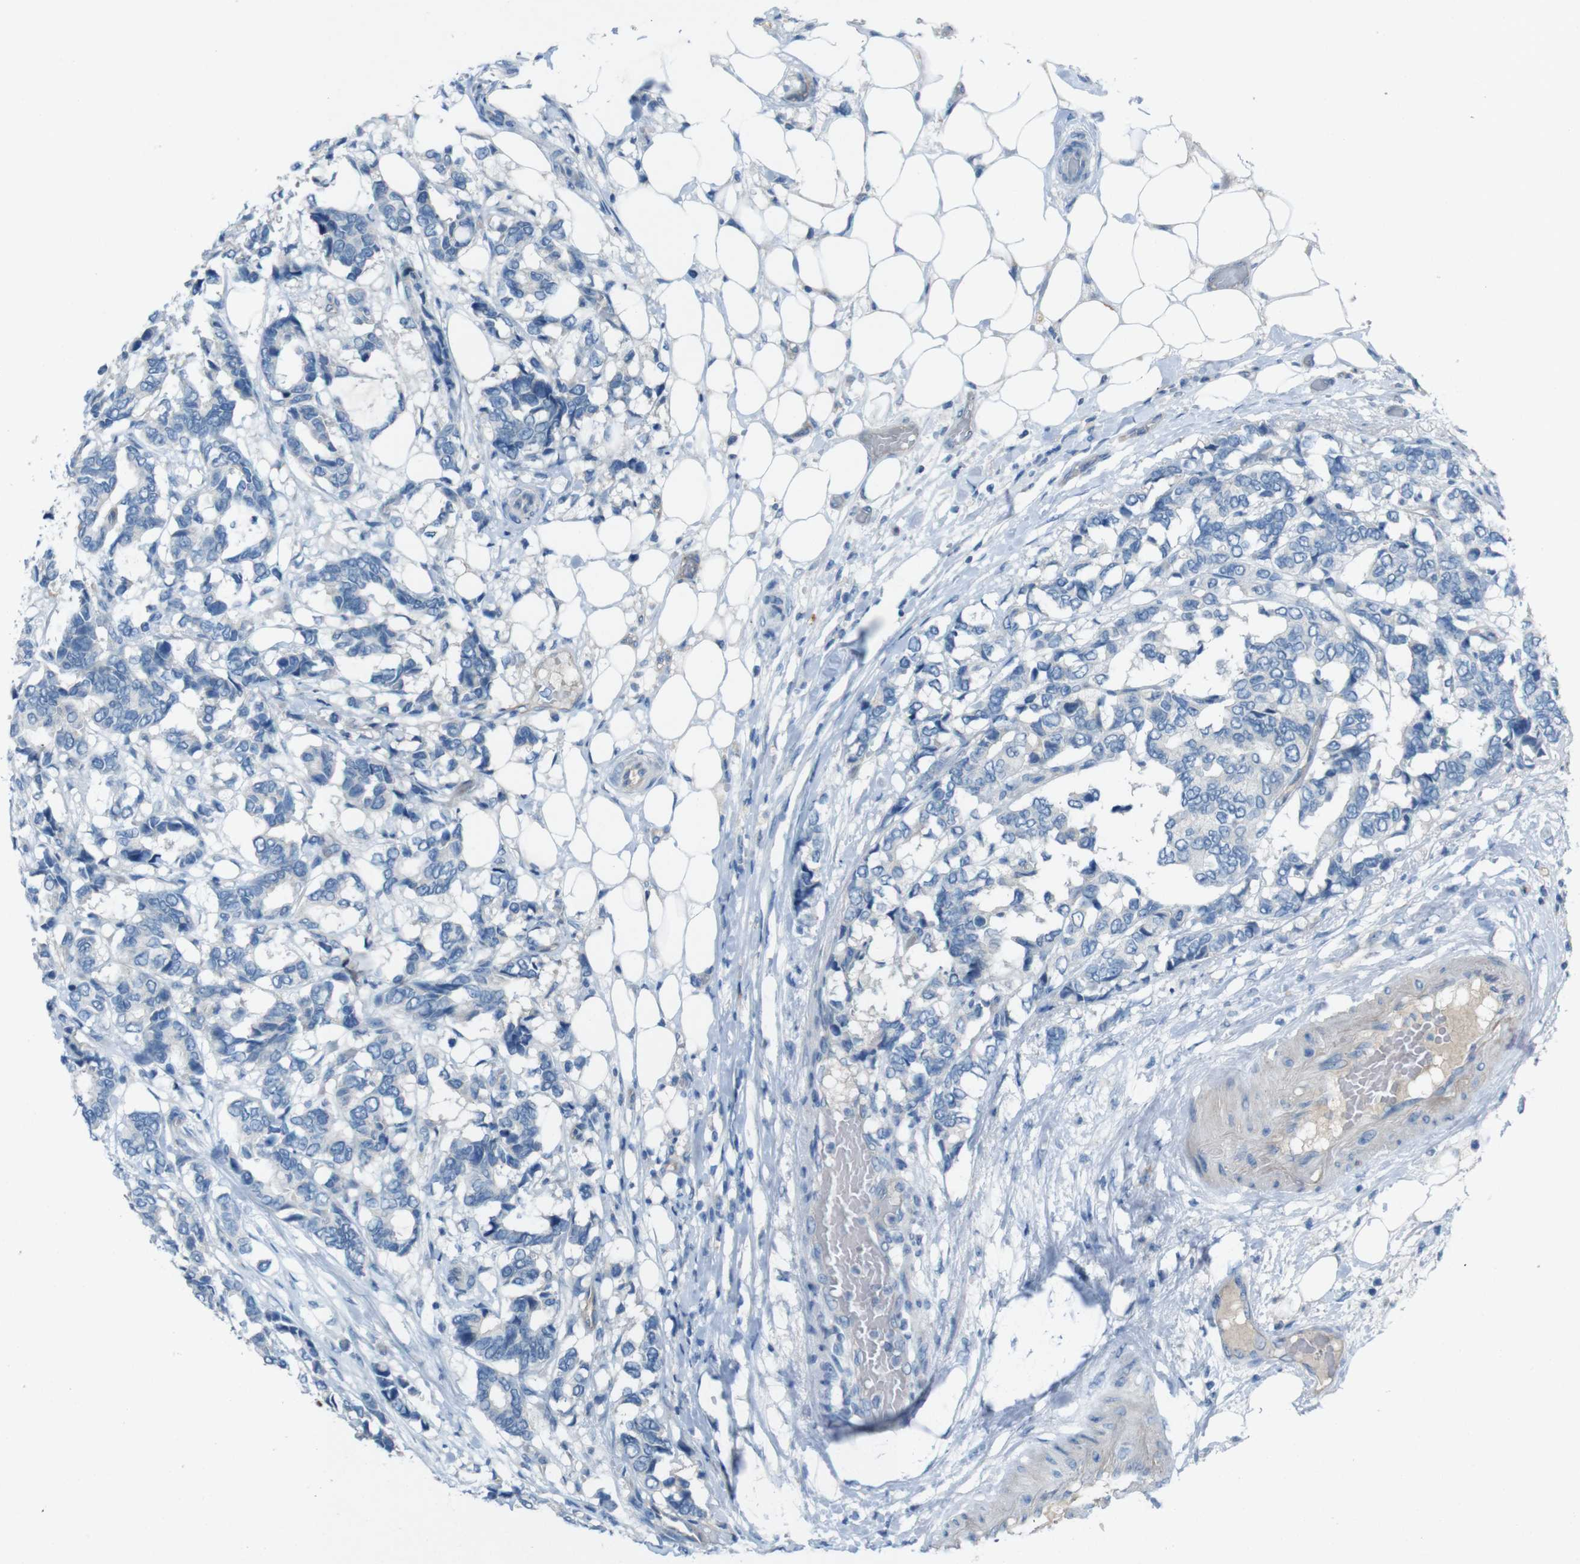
{"staining": {"intensity": "negative", "quantity": "none", "location": "none"}, "tissue": "breast cancer", "cell_type": "Tumor cells", "image_type": "cancer", "snomed": [{"axis": "morphology", "description": "Duct carcinoma"}, {"axis": "topography", "description": "Breast"}], "caption": "Photomicrograph shows no significant protein expression in tumor cells of breast invasive ductal carcinoma.", "gene": "PVR", "patient": {"sex": "female", "age": 87}}